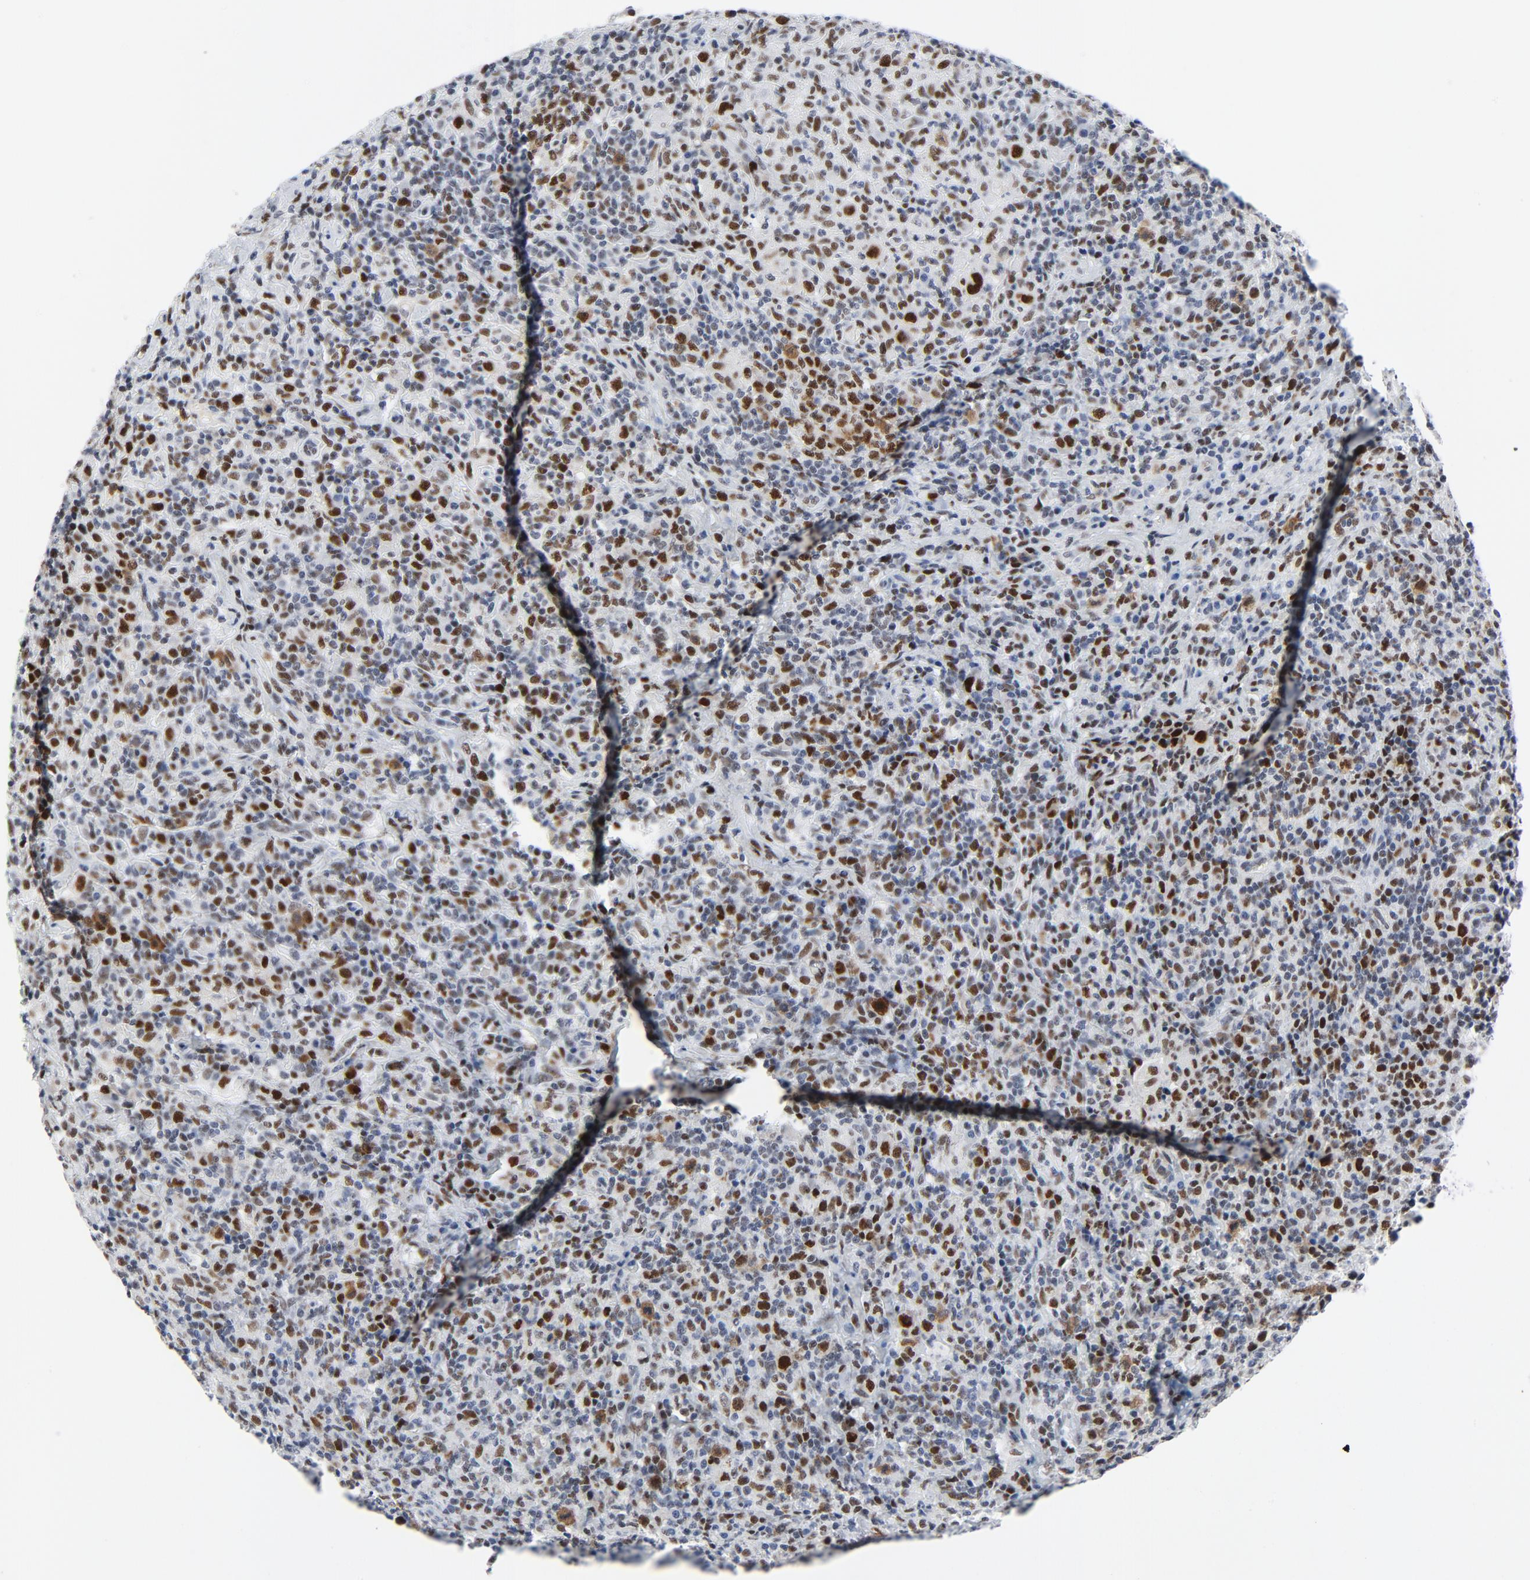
{"staining": {"intensity": "moderate", "quantity": "25%-75%", "location": "nuclear"}, "tissue": "lymphoma", "cell_type": "Tumor cells", "image_type": "cancer", "snomed": [{"axis": "morphology", "description": "Hodgkin's disease, NOS"}, {"axis": "topography", "description": "Lymph node"}], "caption": "Lymphoma stained with a protein marker reveals moderate staining in tumor cells.", "gene": "POLD1", "patient": {"sex": "male", "age": 65}}